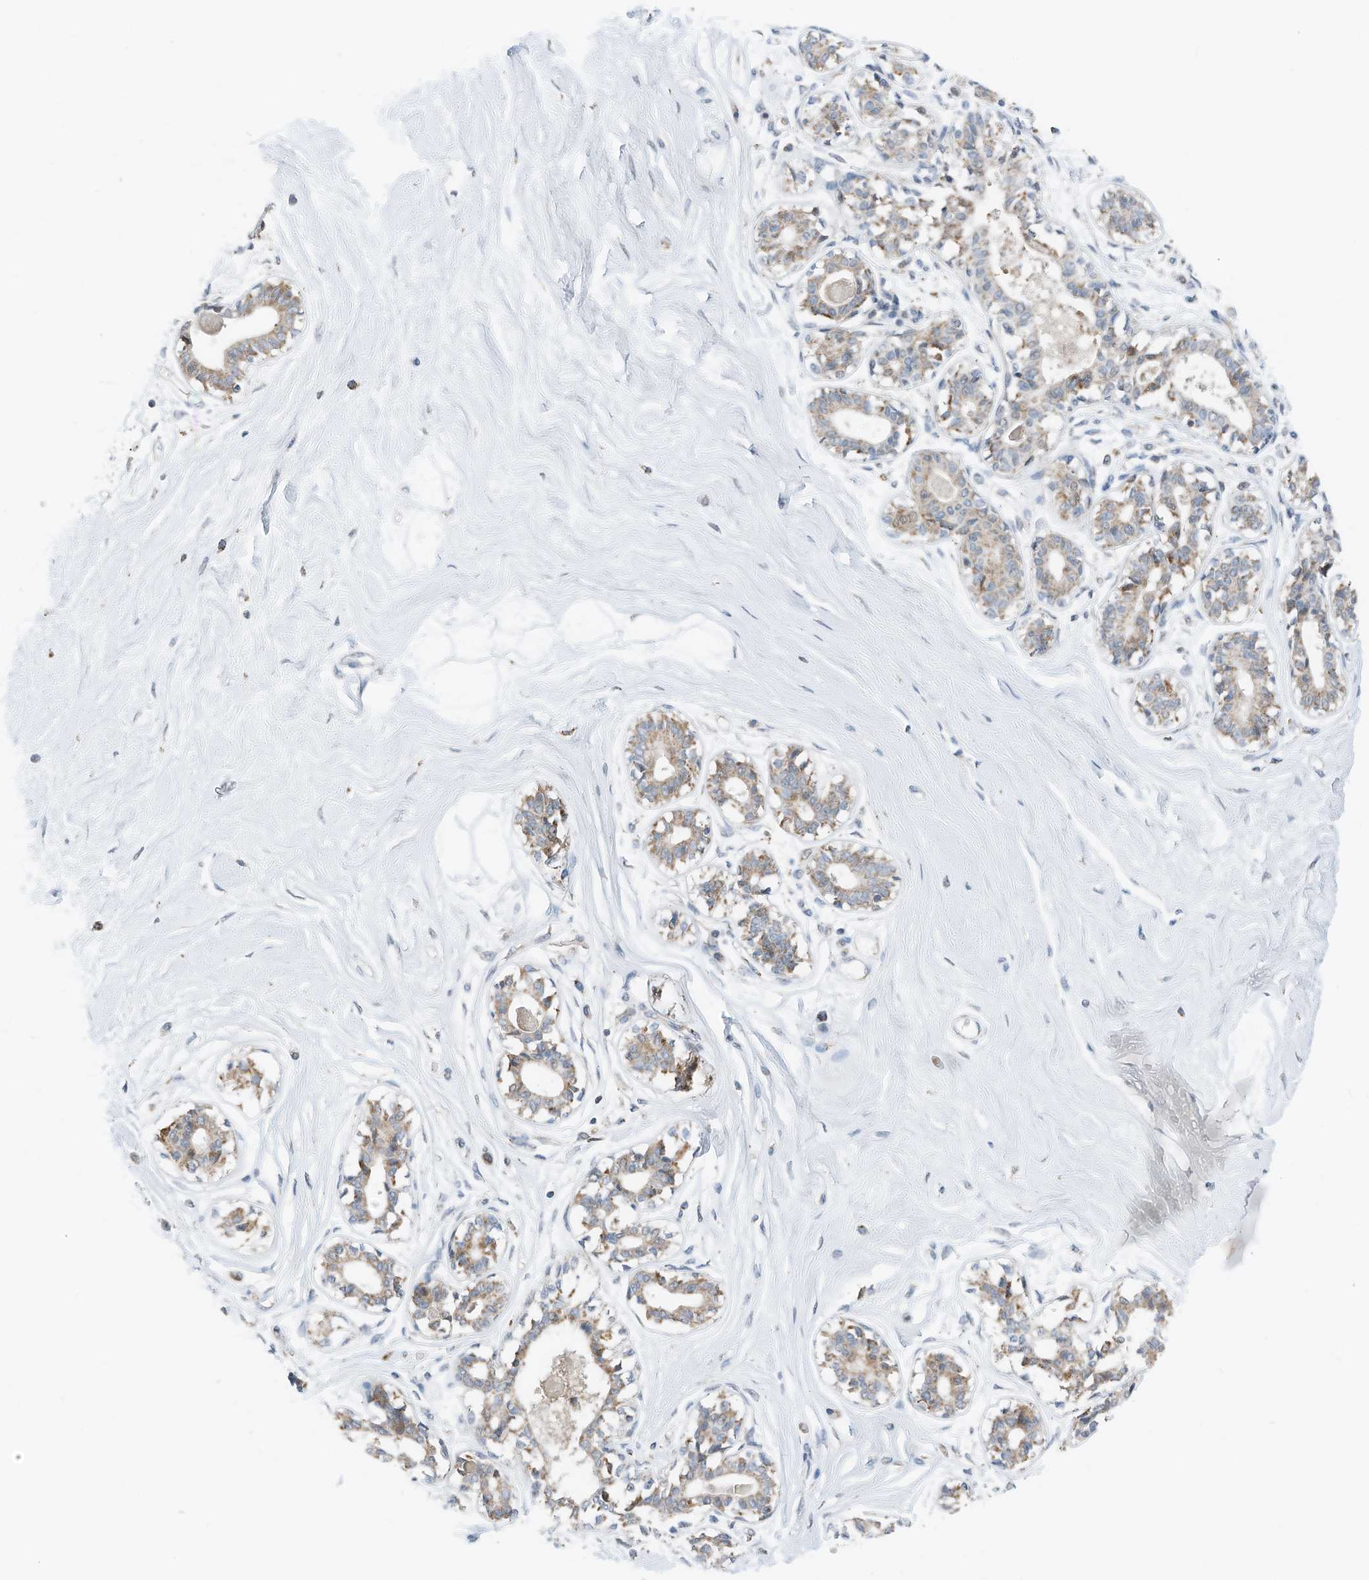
{"staining": {"intensity": "negative", "quantity": "none", "location": "none"}, "tissue": "breast", "cell_type": "Adipocytes", "image_type": "normal", "snomed": [{"axis": "morphology", "description": "Normal tissue, NOS"}, {"axis": "topography", "description": "Breast"}], "caption": "This photomicrograph is of unremarkable breast stained with immunohistochemistry (IHC) to label a protein in brown with the nuclei are counter-stained blue. There is no positivity in adipocytes.", "gene": "RMND1", "patient": {"sex": "female", "age": 45}}